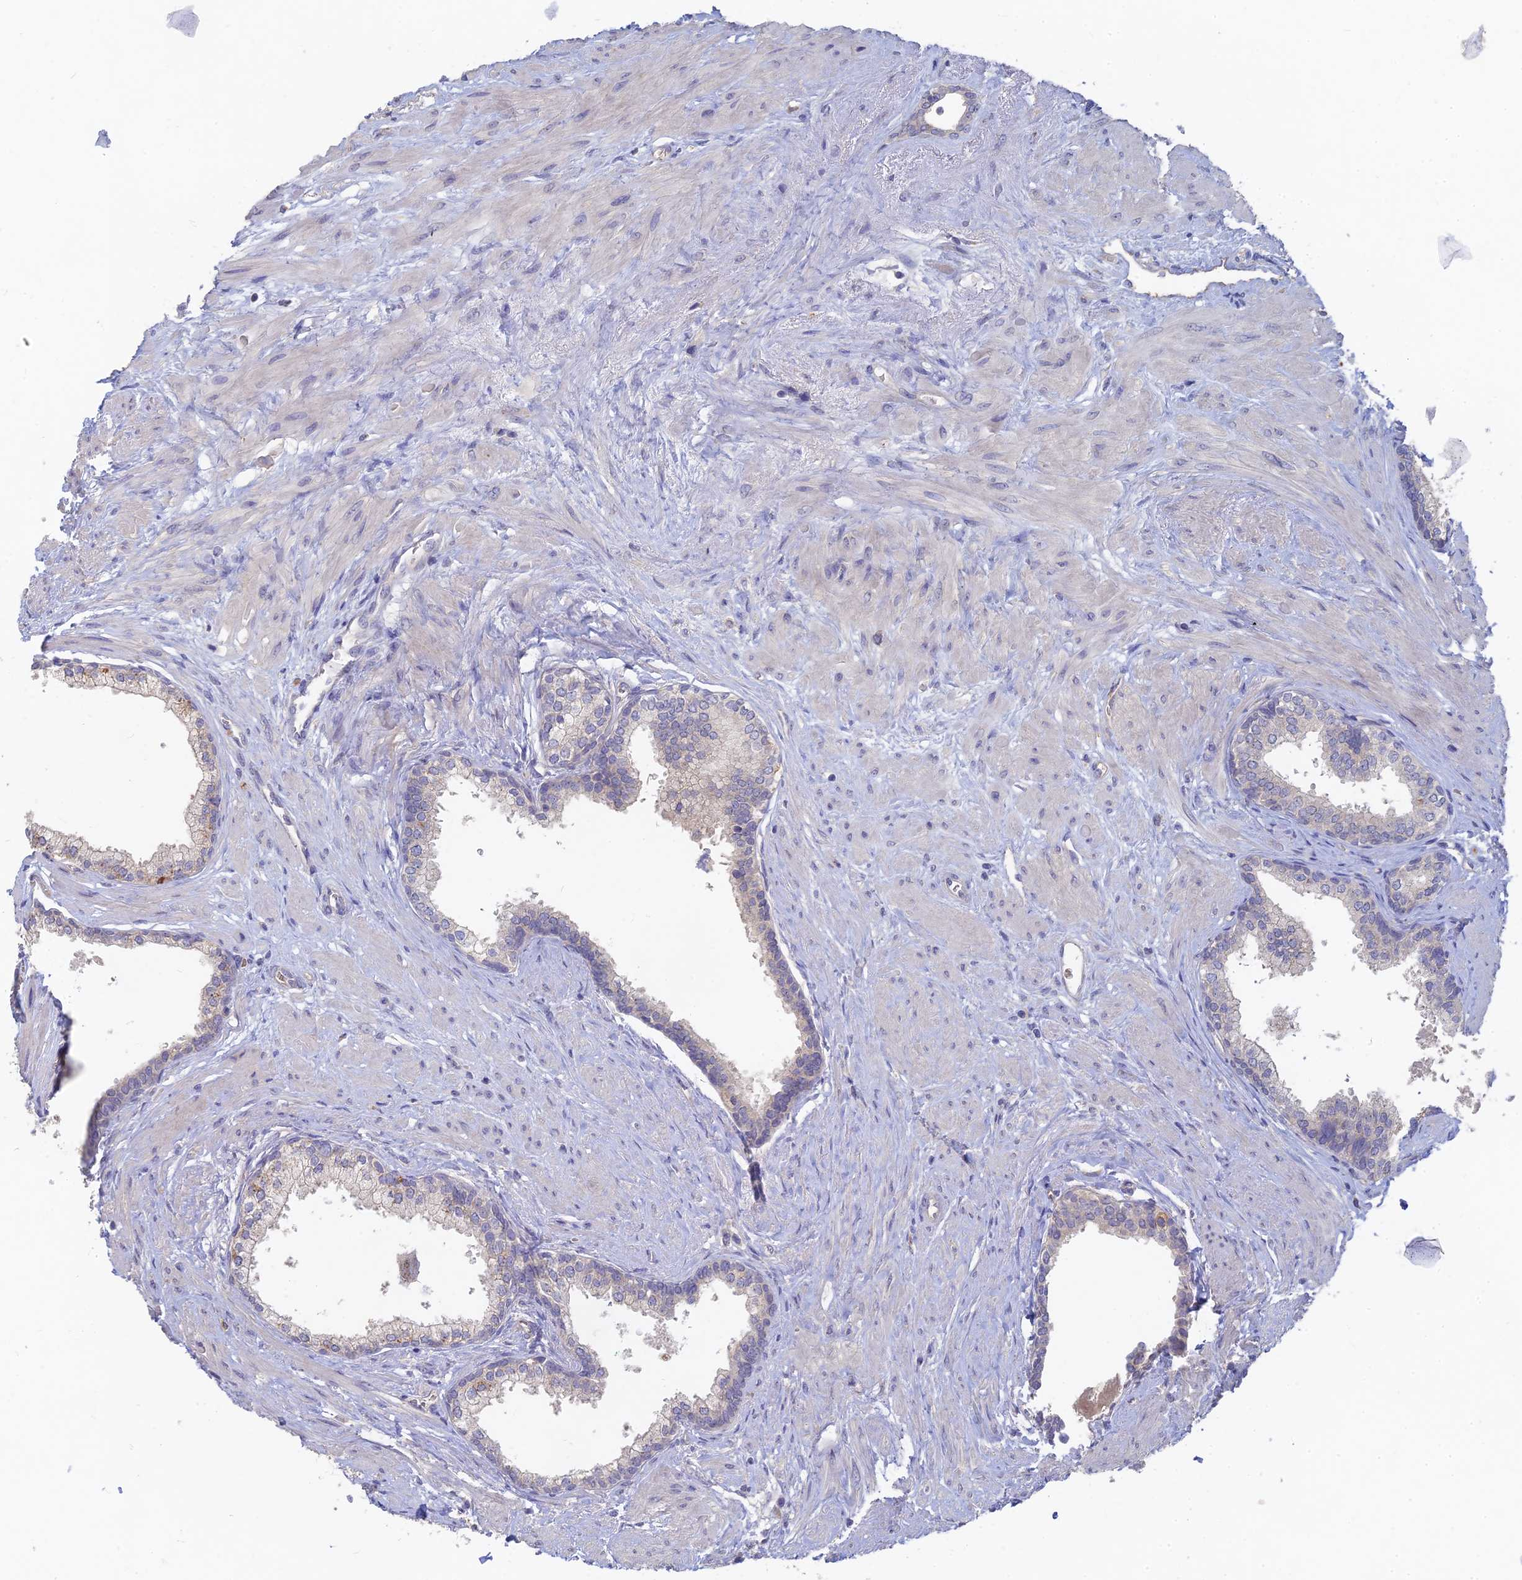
{"staining": {"intensity": "weak", "quantity": "<25%", "location": "cytoplasmic/membranous"}, "tissue": "prostate", "cell_type": "Glandular cells", "image_type": "normal", "snomed": [{"axis": "morphology", "description": "Normal tissue, NOS"}, {"axis": "topography", "description": "Prostate"}], "caption": "A micrograph of human prostate is negative for staining in glandular cells. (Immunohistochemistry, brightfield microscopy, high magnification).", "gene": "ARRDC1", "patient": {"sex": "male", "age": 57}}